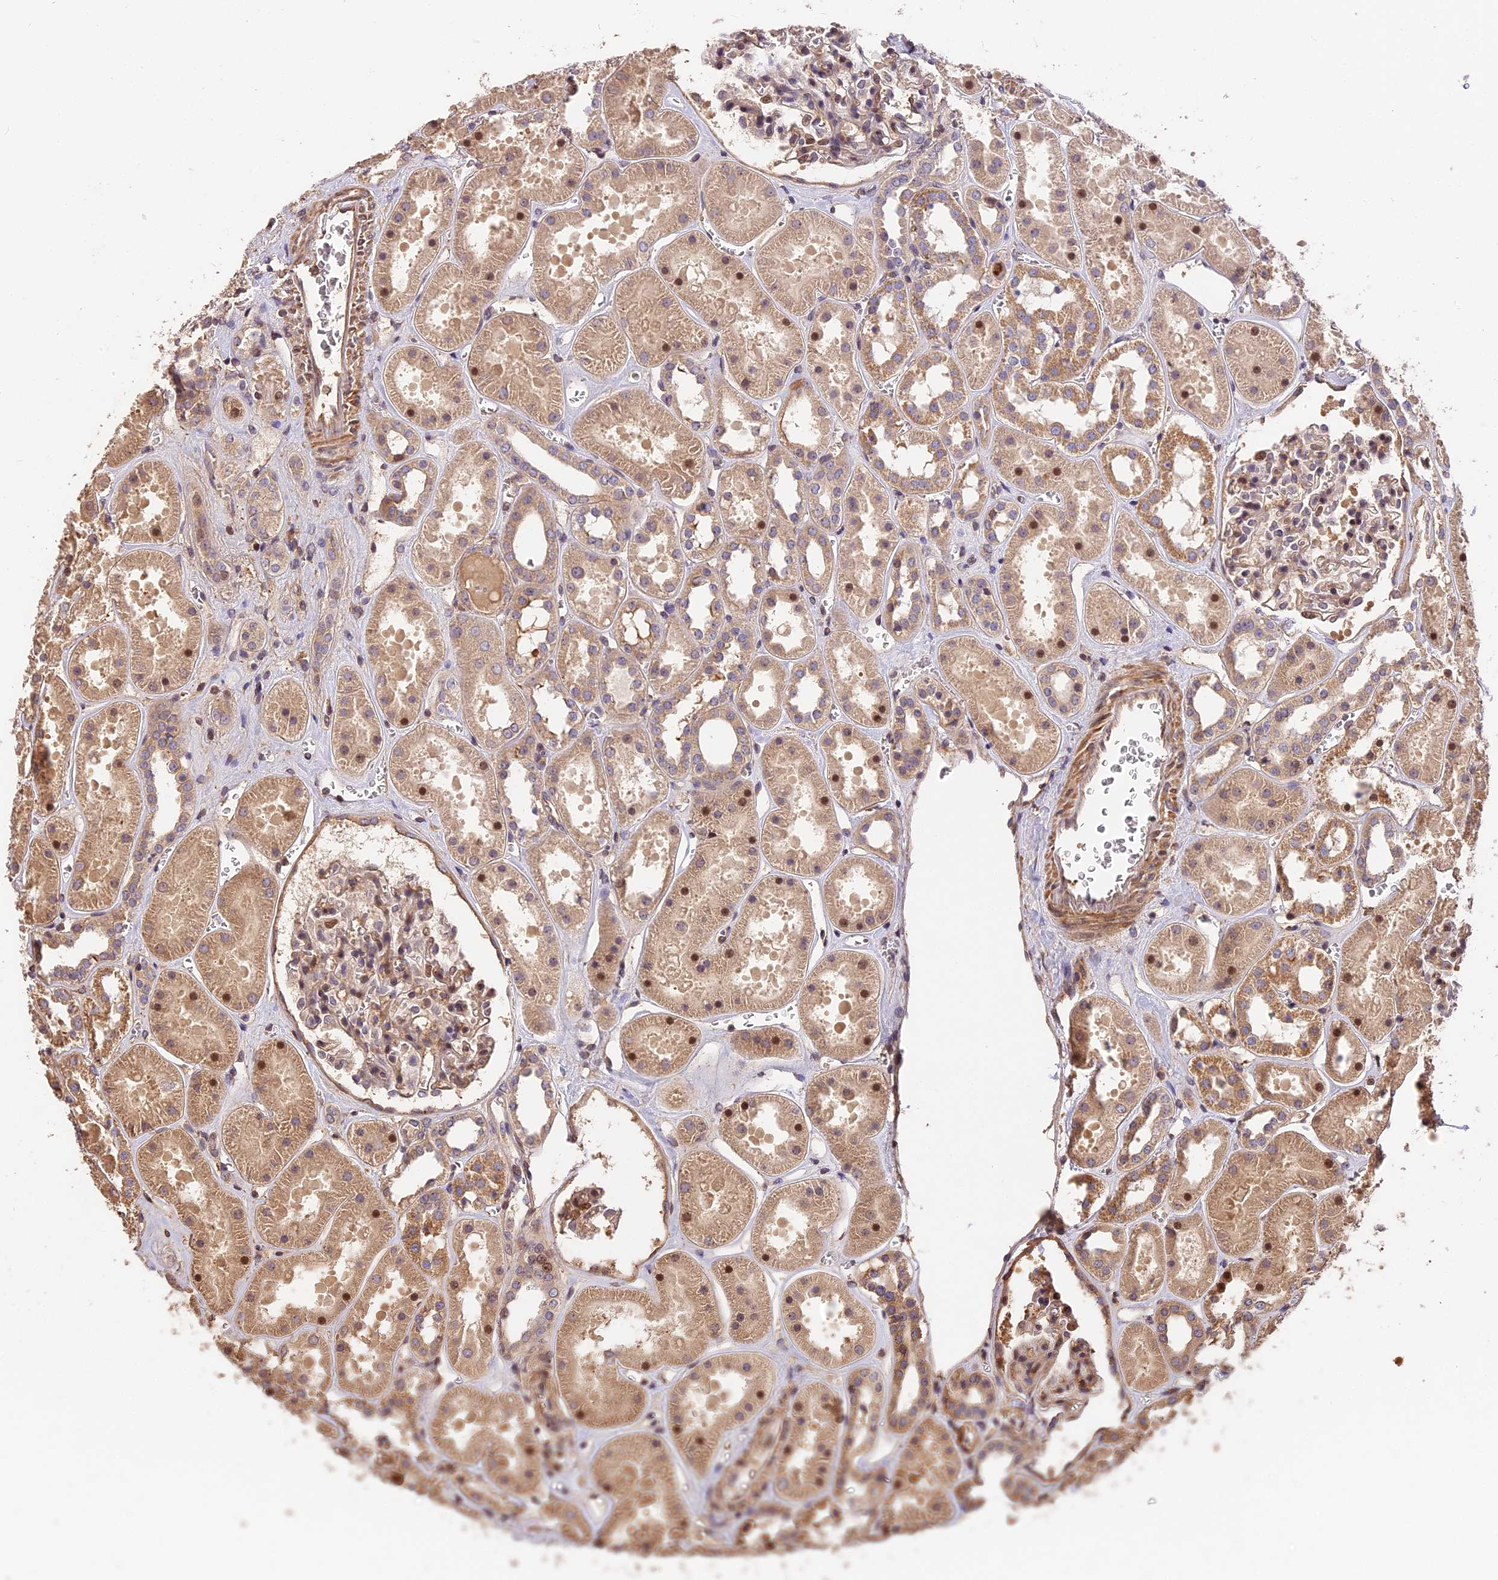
{"staining": {"intensity": "moderate", "quantity": "25%-75%", "location": "cytoplasmic/membranous,nuclear"}, "tissue": "kidney", "cell_type": "Cells in glomeruli", "image_type": "normal", "snomed": [{"axis": "morphology", "description": "Normal tissue, NOS"}, {"axis": "topography", "description": "Kidney"}], "caption": "This photomicrograph demonstrates immunohistochemistry staining of benign human kidney, with medium moderate cytoplasmic/membranous,nuclear staining in about 25%-75% of cells in glomeruli.", "gene": "ARHGAP17", "patient": {"sex": "female", "age": 41}}